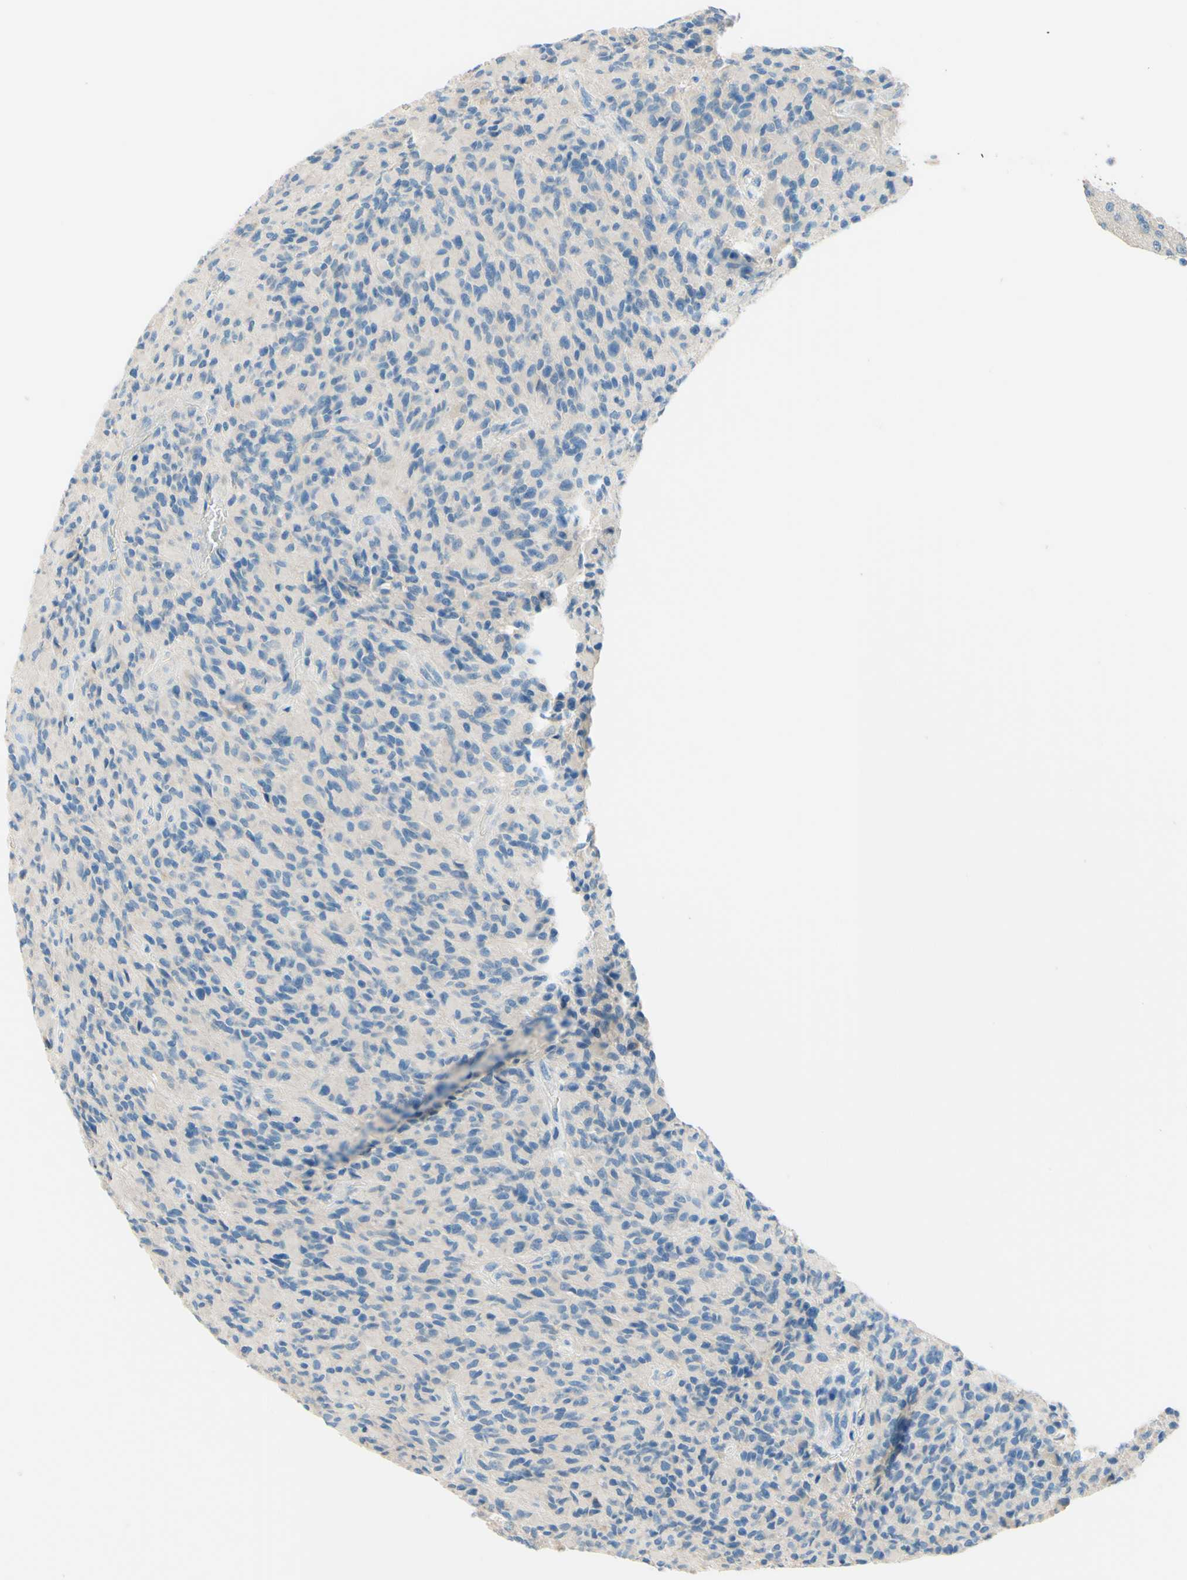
{"staining": {"intensity": "negative", "quantity": "none", "location": "none"}, "tissue": "glioma", "cell_type": "Tumor cells", "image_type": "cancer", "snomed": [{"axis": "morphology", "description": "Glioma, malignant, High grade"}, {"axis": "topography", "description": "Brain"}], "caption": "A histopathology image of human glioma is negative for staining in tumor cells.", "gene": "PASD1", "patient": {"sex": "male", "age": 71}}